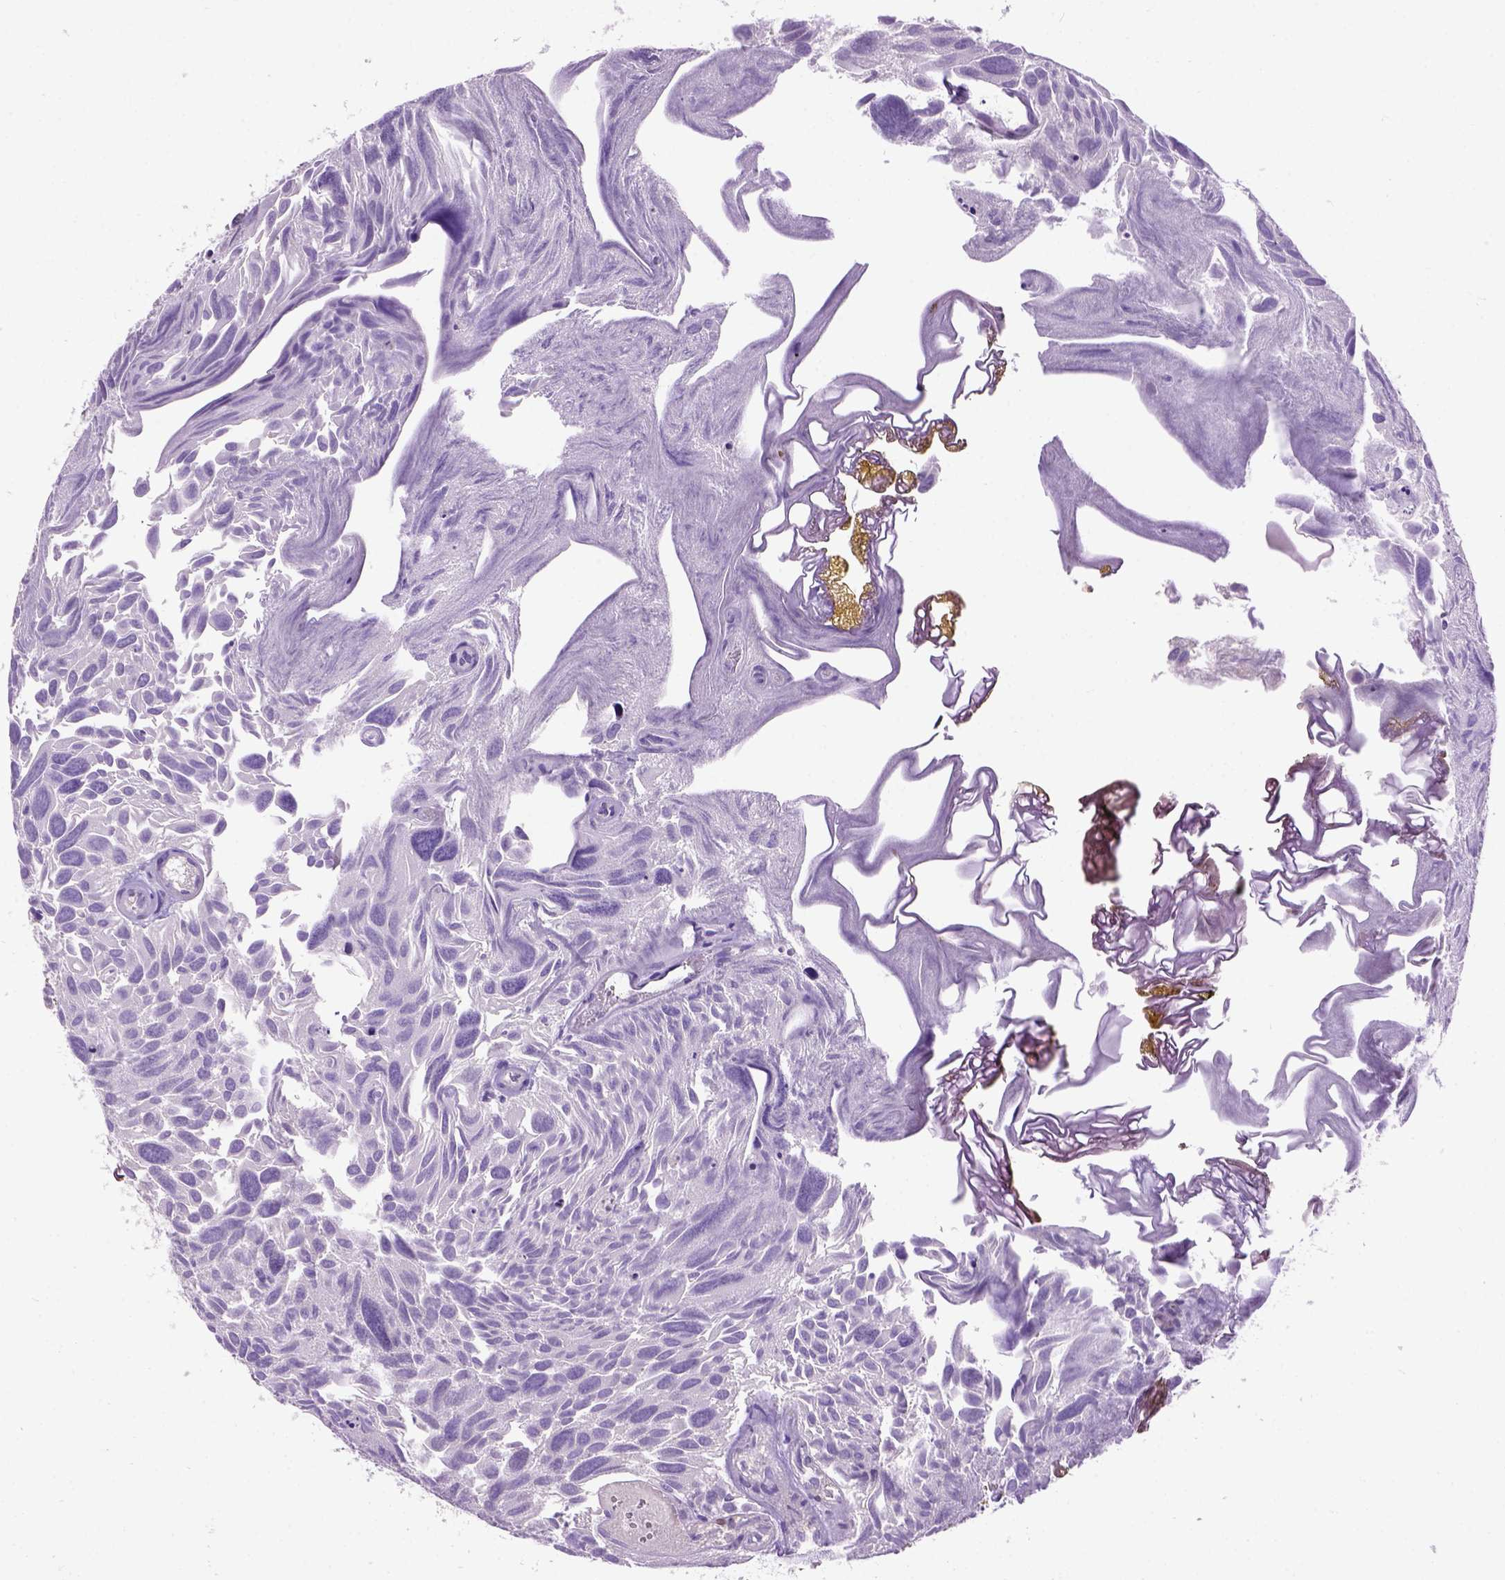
{"staining": {"intensity": "negative", "quantity": "none", "location": "none"}, "tissue": "urothelial cancer", "cell_type": "Tumor cells", "image_type": "cancer", "snomed": [{"axis": "morphology", "description": "Urothelial carcinoma, Low grade"}, {"axis": "topography", "description": "Urinary bladder"}], "caption": "Human low-grade urothelial carcinoma stained for a protein using immunohistochemistry exhibits no staining in tumor cells.", "gene": "MAPT", "patient": {"sex": "female", "age": 69}}